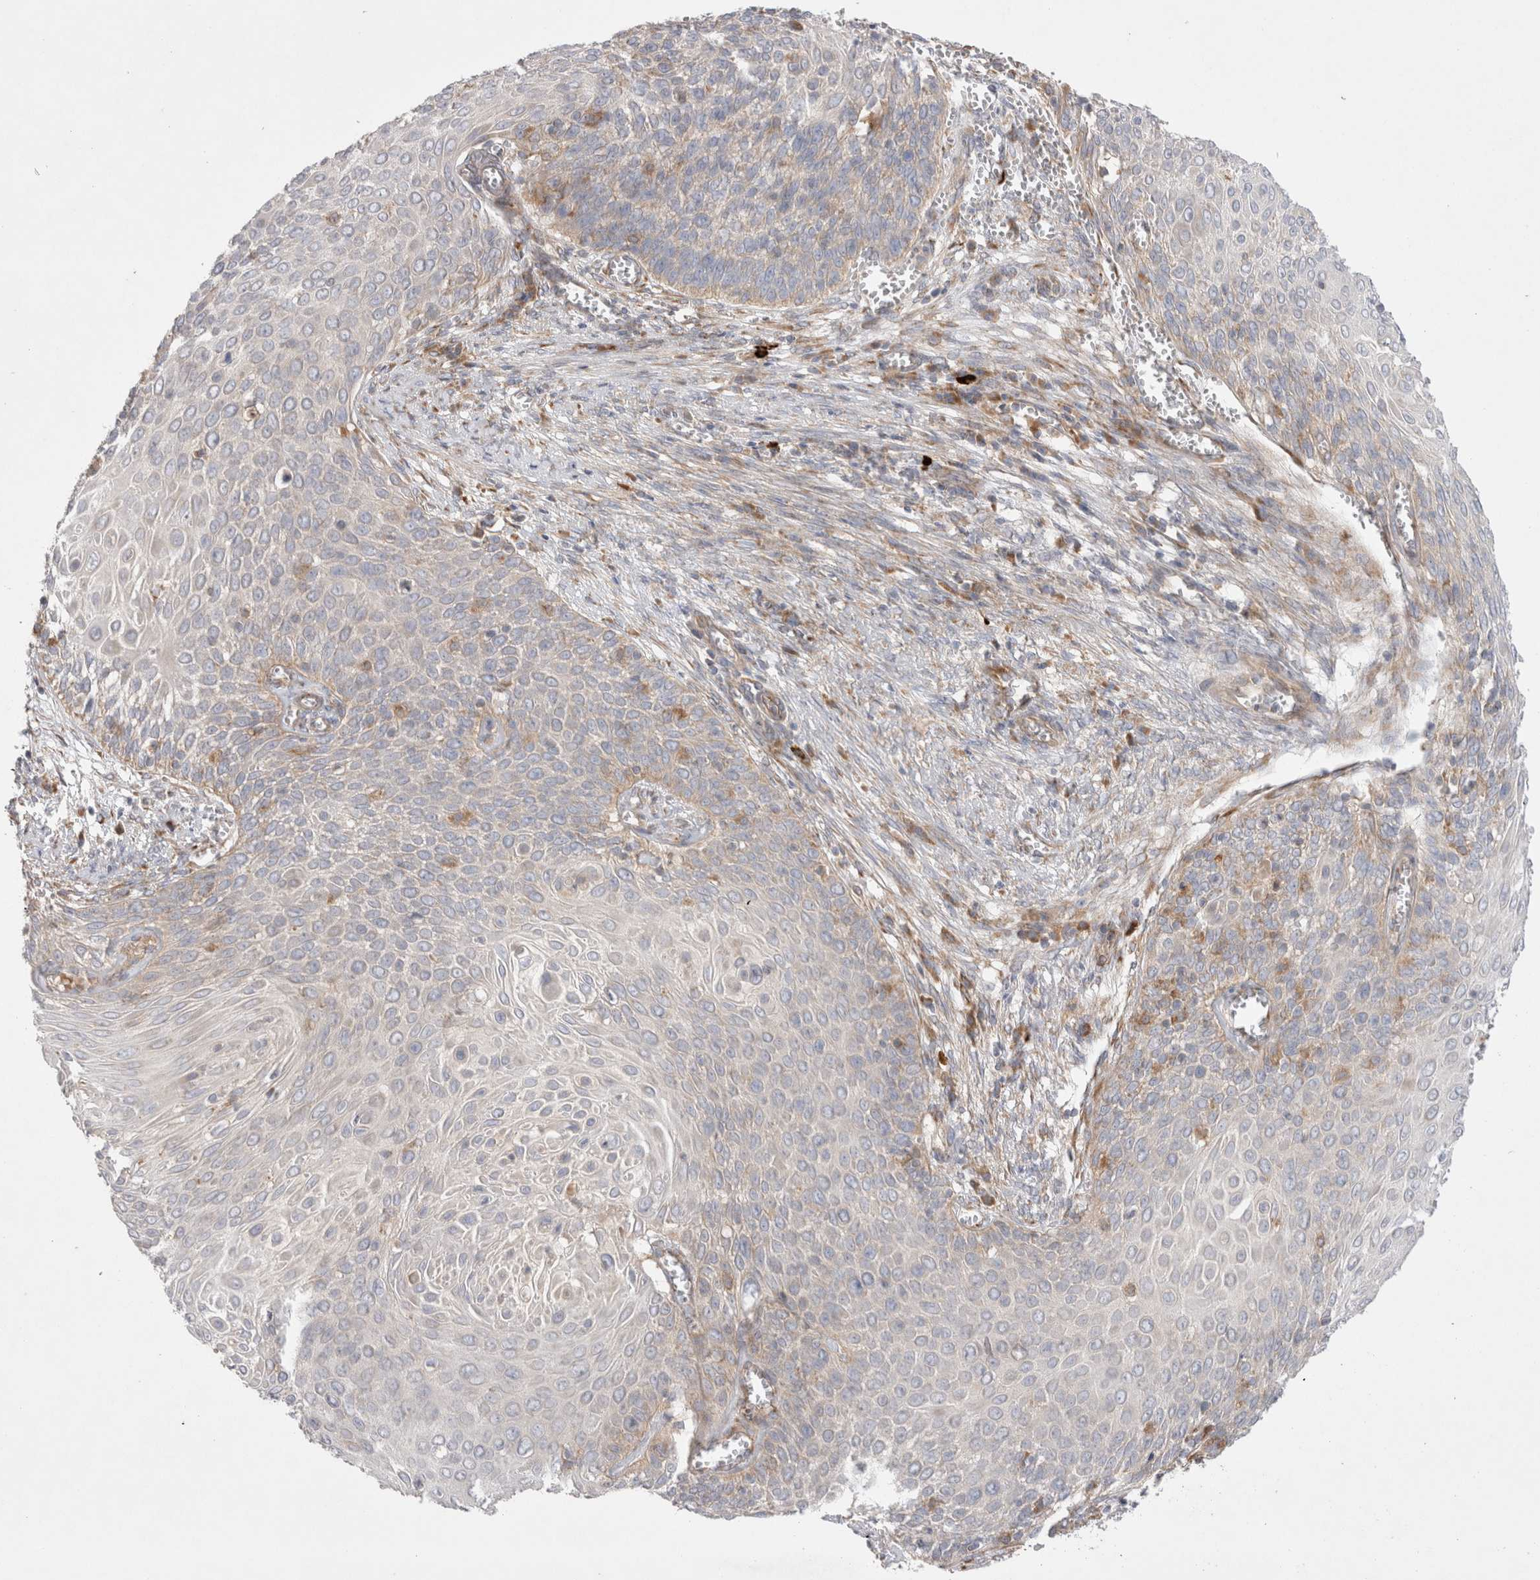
{"staining": {"intensity": "weak", "quantity": "<25%", "location": "cytoplasmic/membranous"}, "tissue": "cervical cancer", "cell_type": "Tumor cells", "image_type": "cancer", "snomed": [{"axis": "morphology", "description": "Squamous cell carcinoma, NOS"}, {"axis": "topography", "description": "Cervix"}], "caption": "Photomicrograph shows no significant protein staining in tumor cells of squamous cell carcinoma (cervical). (IHC, brightfield microscopy, high magnification).", "gene": "TBC1D16", "patient": {"sex": "female", "age": 39}}